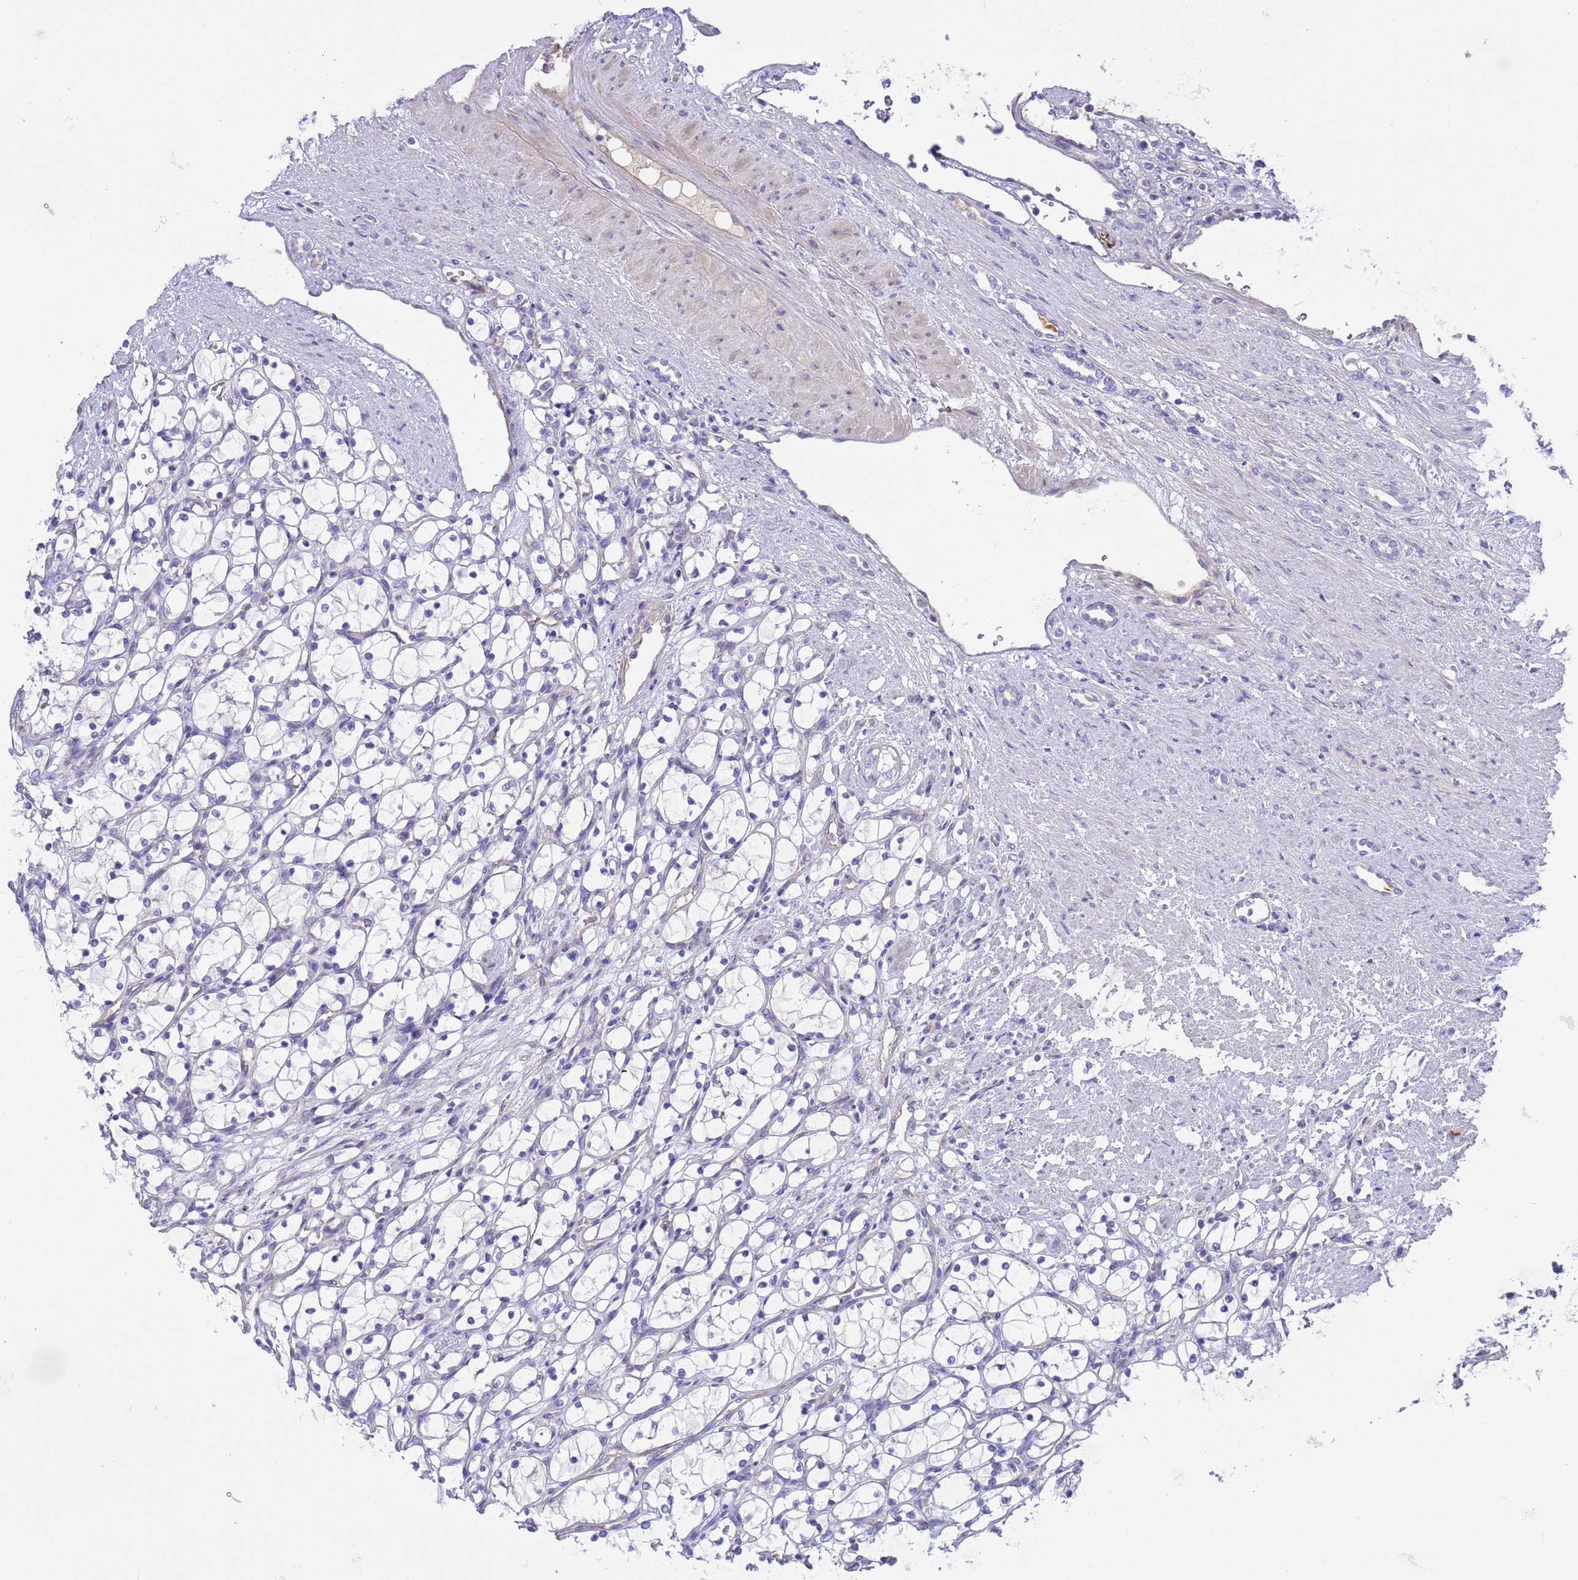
{"staining": {"intensity": "negative", "quantity": "none", "location": "none"}, "tissue": "renal cancer", "cell_type": "Tumor cells", "image_type": "cancer", "snomed": [{"axis": "morphology", "description": "Adenocarcinoma, NOS"}, {"axis": "topography", "description": "Kidney"}], "caption": "There is no significant staining in tumor cells of renal cancer (adenocarcinoma).", "gene": "RIPPLY2", "patient": {"sex": "female", "age": 69}}